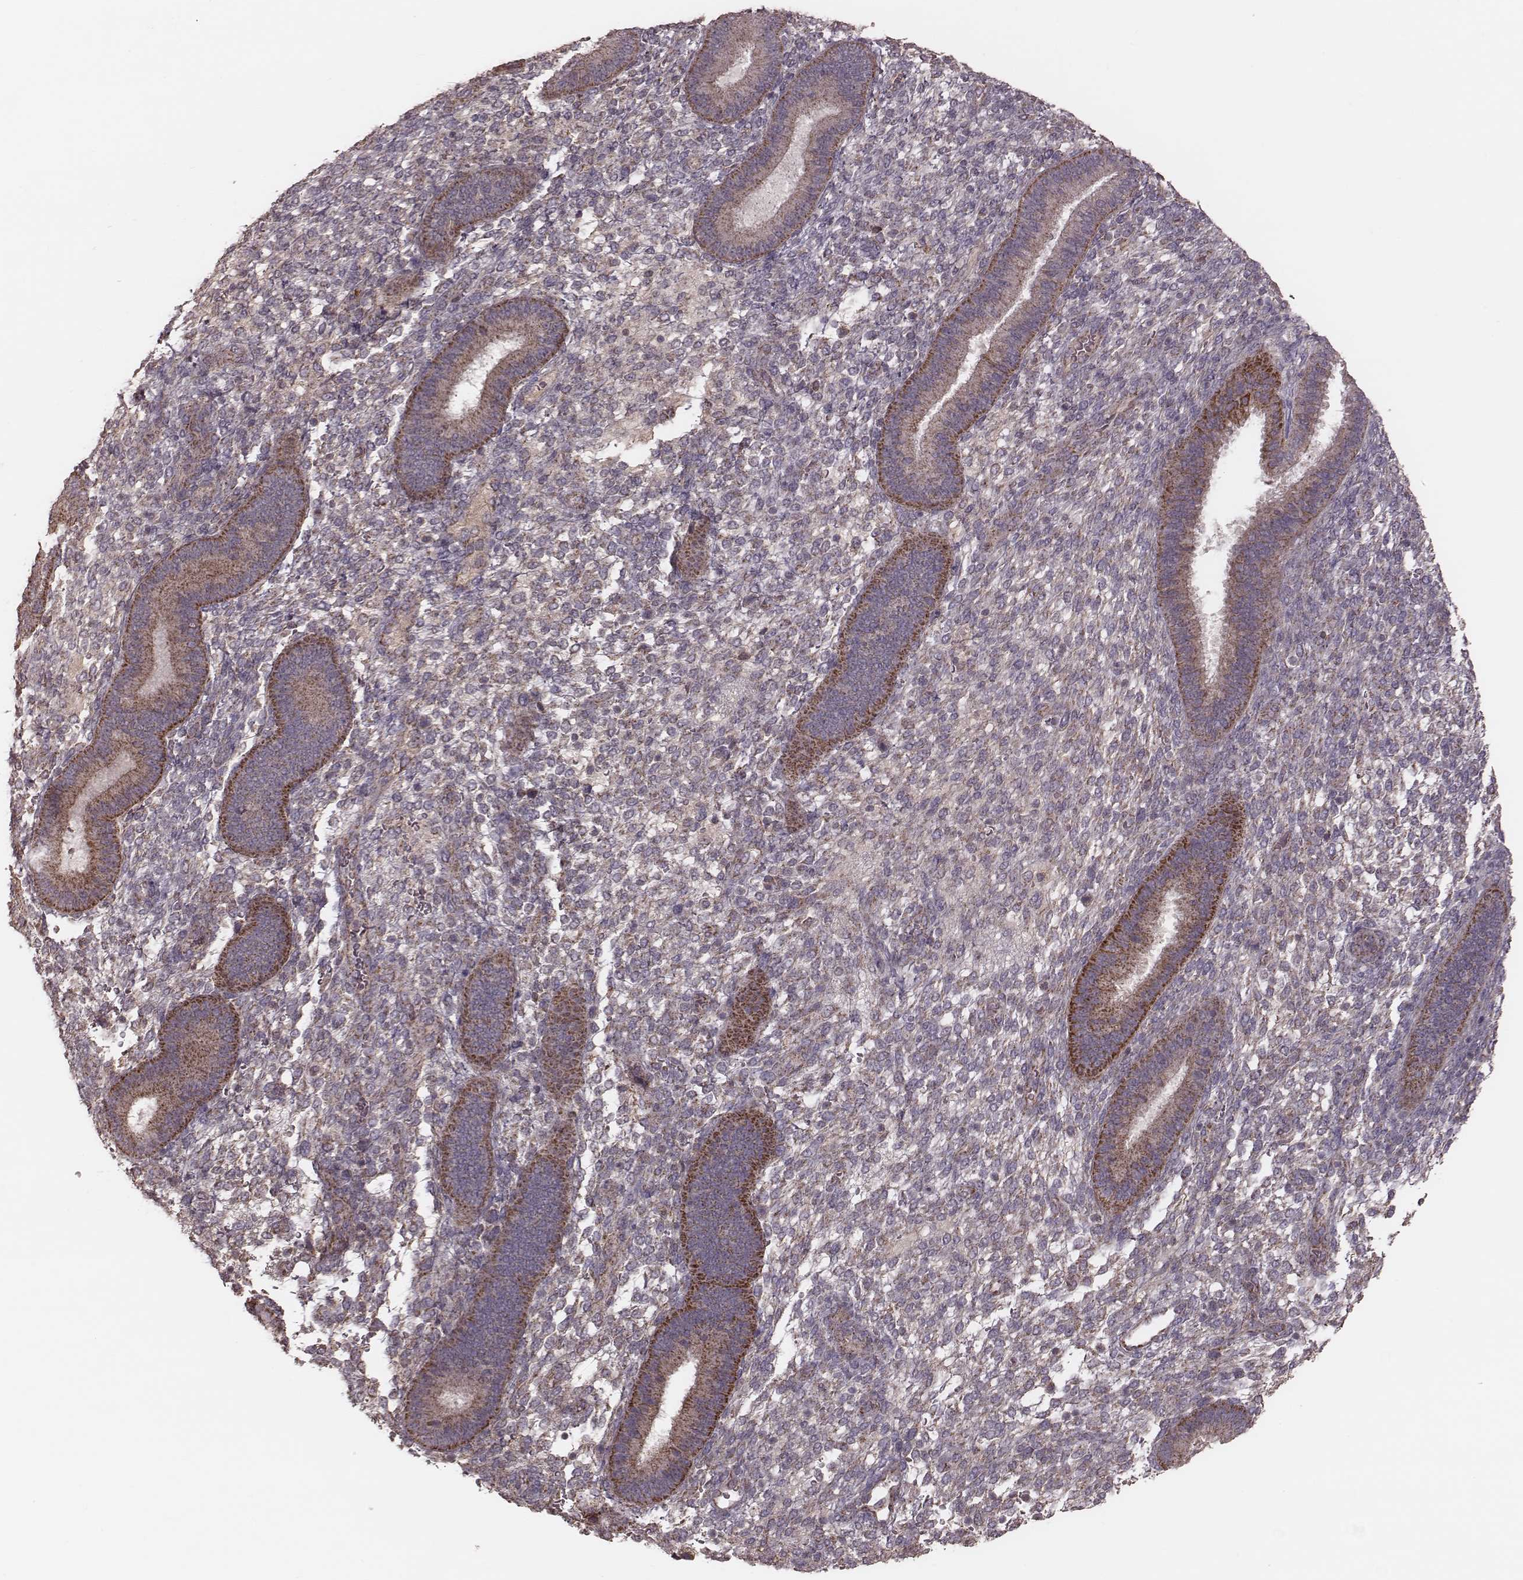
{"staining": {"intensity": "negative", "quantity": "none", "location": "none"}, "tissue": "endometrium", "cell_type": "Cells in endometrial stroma", "image_type": "normal", "snomed": [{"axis": "morphology", "description": "Normal tissue, NOS"}, {"axis": "topography", "description": "Endometrium"}], "caption": "Immunohistochemical staining of normal endometrium reveals no significant staining in cells in endometrial stroma. (DAB (3,3'-diaminobenzidine) IHC visualized using brightfield microscopy, high magnification).", "gene": "MRPS27", "patient": {"sex": "female", "age": 39}}